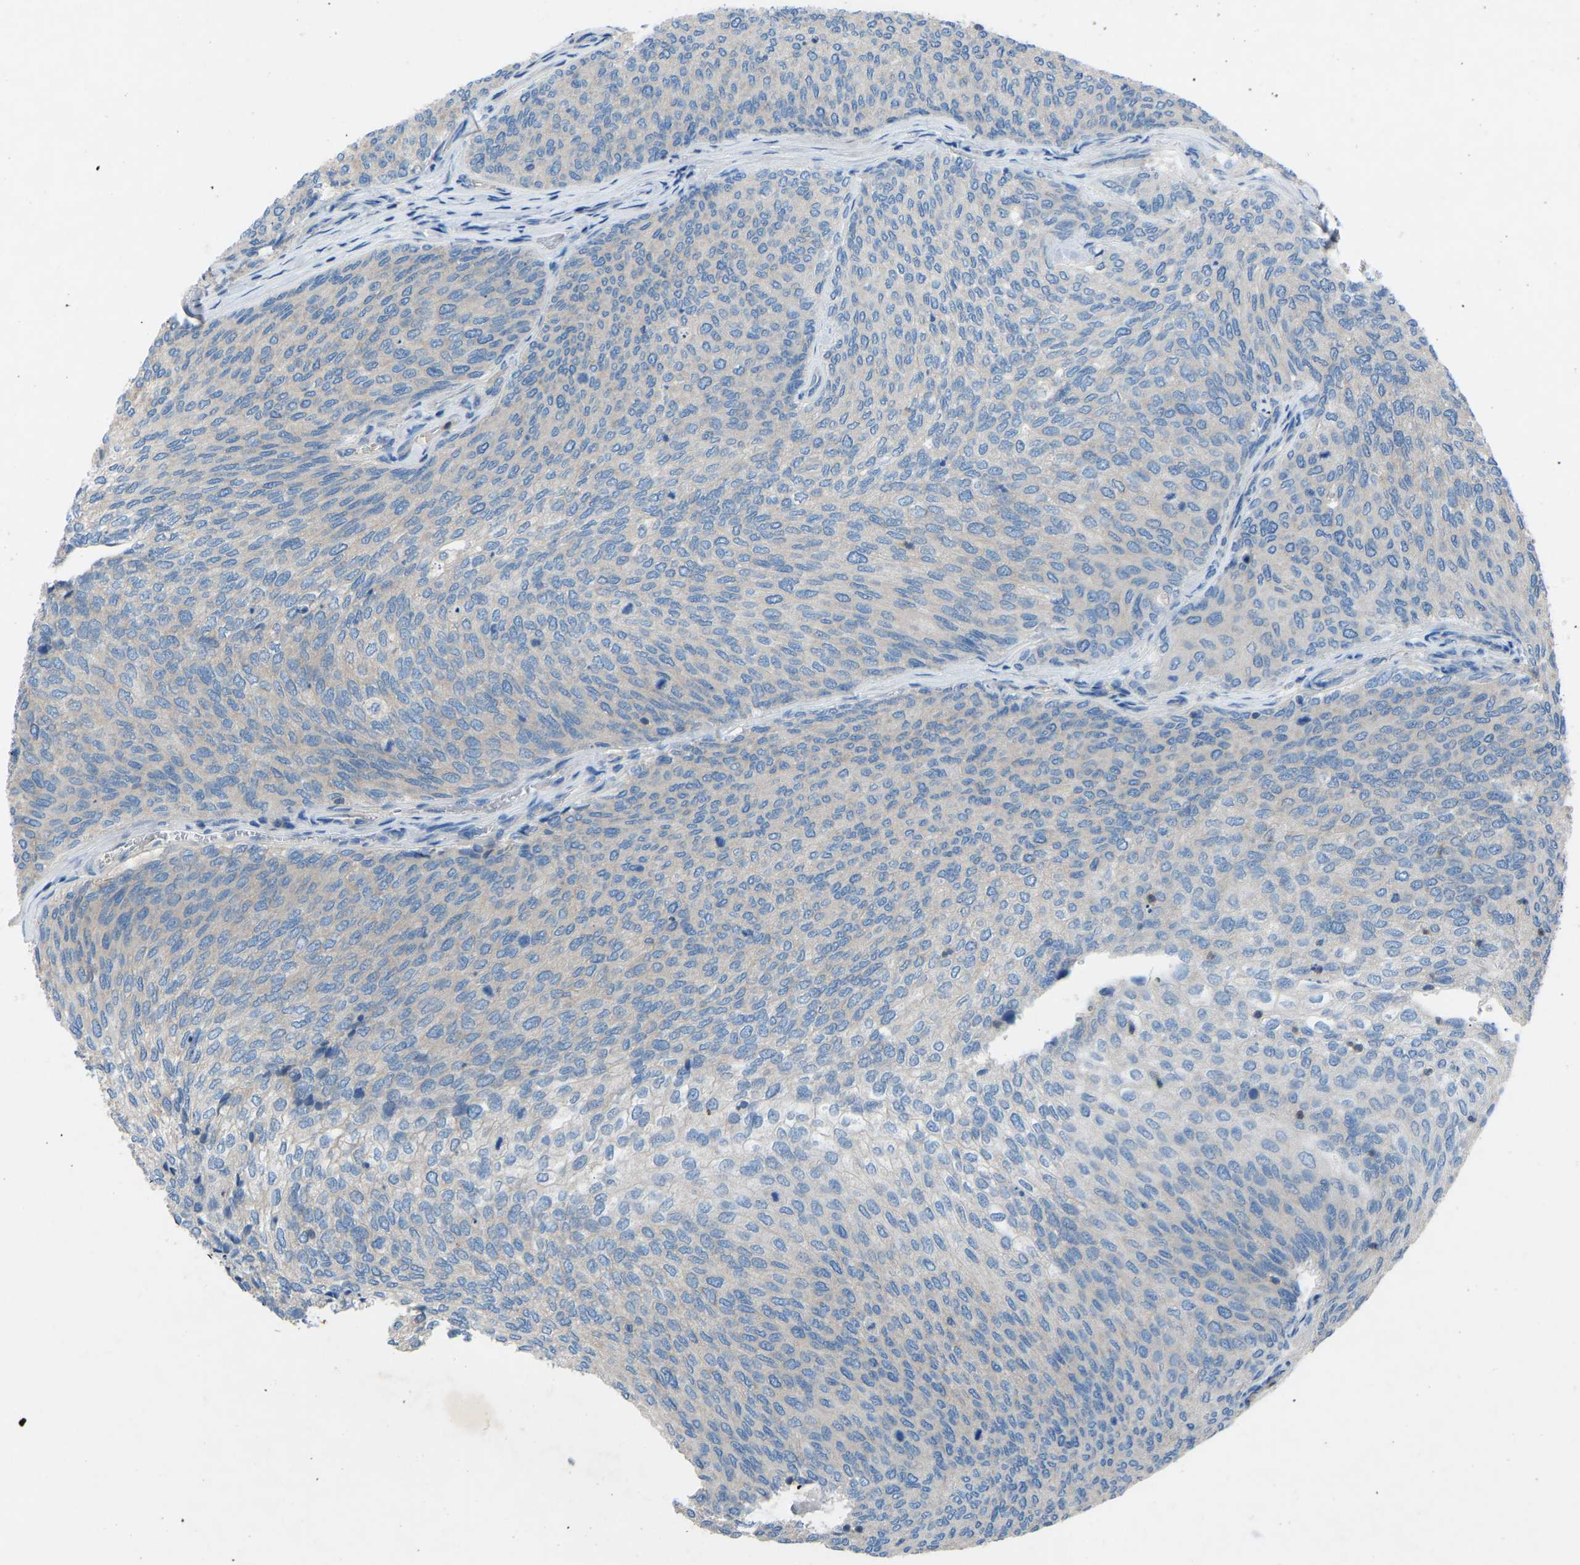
{"staining": {"intensity": "negative", "quantity": "none", "location": "none"}, "tissue": "urothelial cancer", "cell_type": "Tumor cells", "image_type": "cancer", "snomed": [{"axis": "morphology", "description": "Urothelial carcinoma, Low grade"}, {"axis": "topography", "description": "Urinary bladder"}], "caption": "A high-resolution image shows immunohistochemistry staining of urothelial cancer, which shows no significant staining in tumor cells. Nuclei are stained in blue.", "gene": "GRK6", "patient": {"sex": "female", "age": 79}}